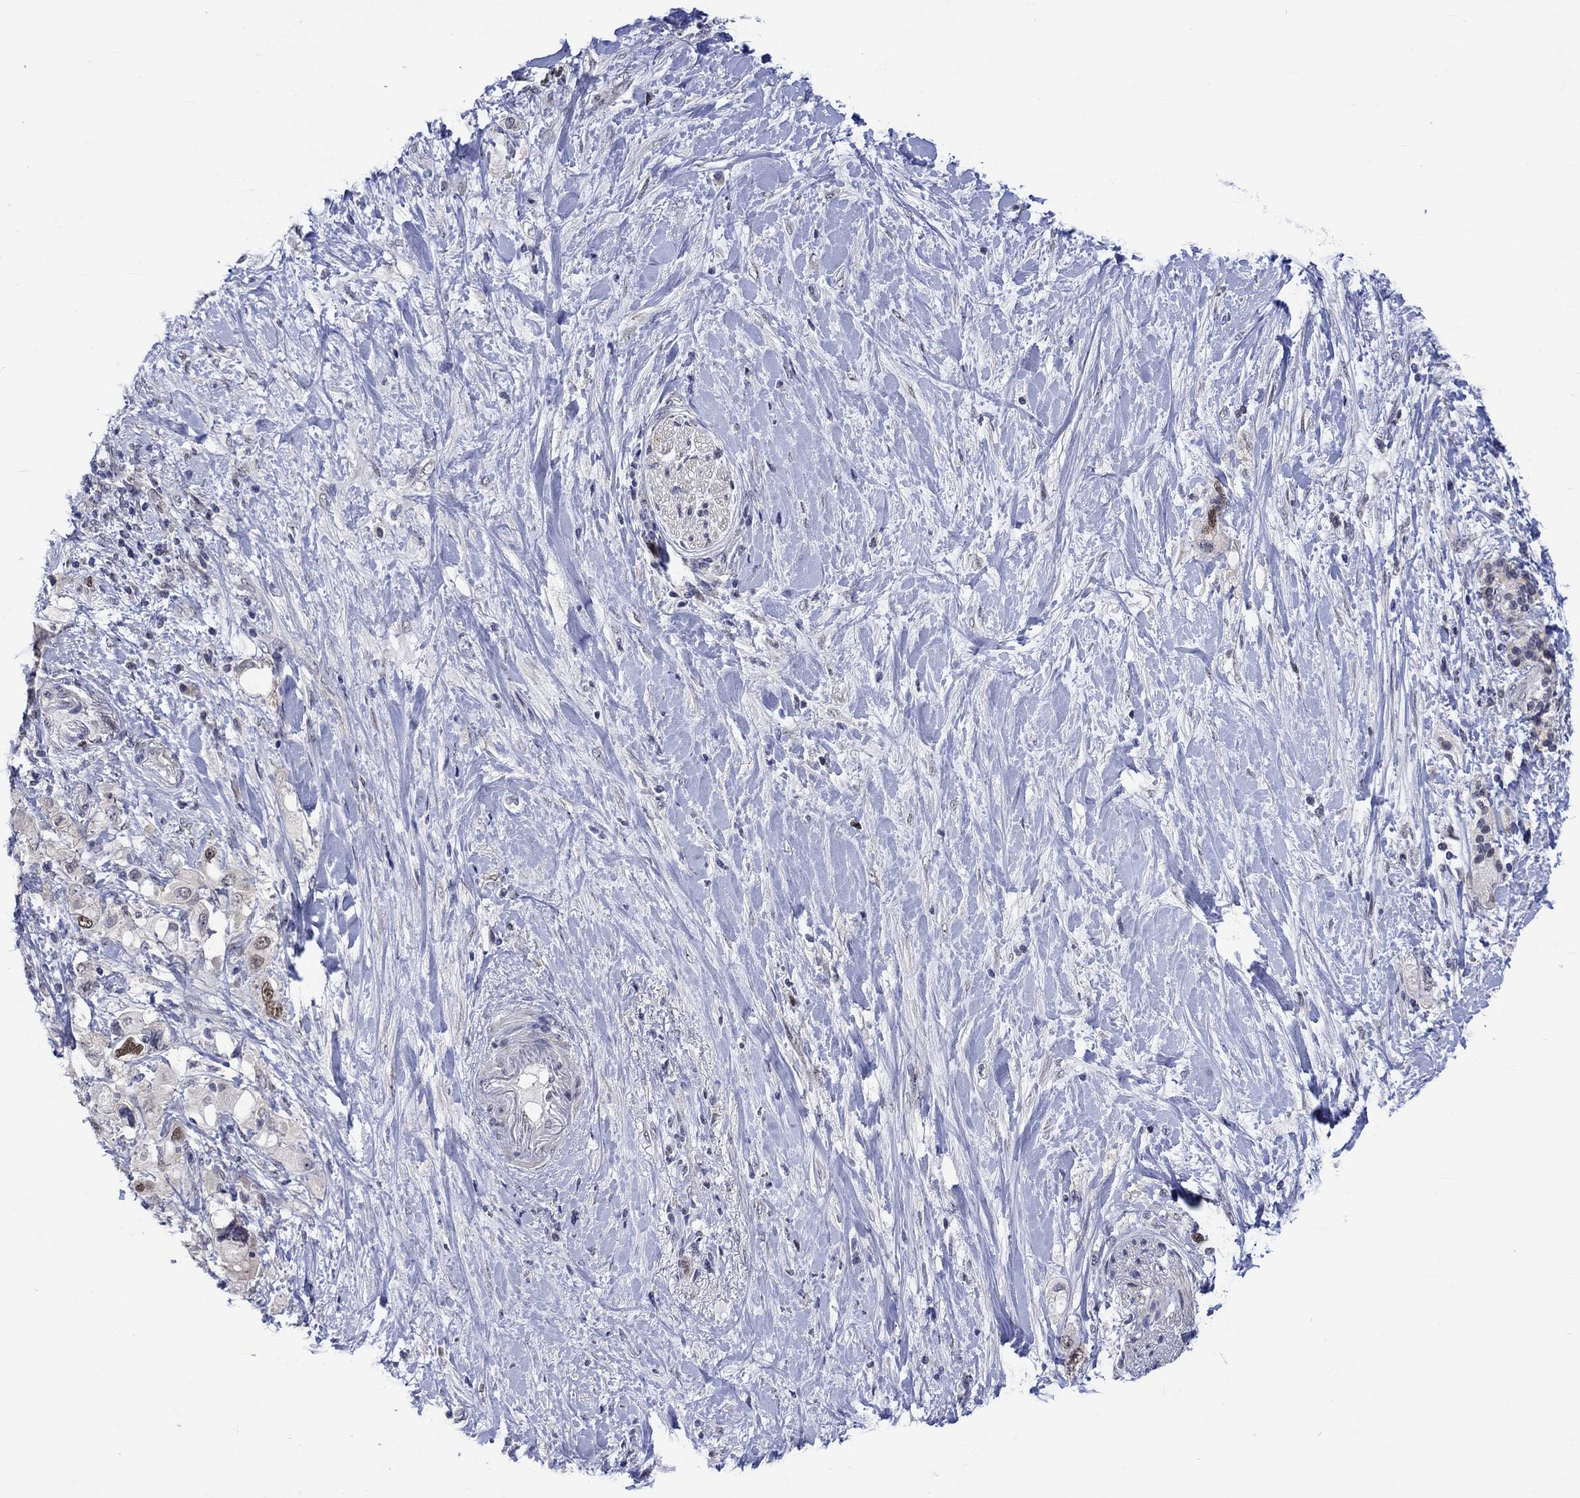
{"staining": {"intensity": "moderate", "quantity": "<25%", "location": "nuclear"}, "tissue": "pancreatic cancer", "cell_type": "Tumor cells", "image_type": "cancer", "snomed": [{"axis": "morphology", "description": "Adenocarcinoma, NOS"}, {"axis": "topography", "description": "Pancreas"}], "caption": "Protein analysis of pancreatic adenocarcinoma tissue displays moderate nuclear expression in about <25% of tumor cells.", "gene": "E2F8", "patient": {"sex": "female", "age": 56}}